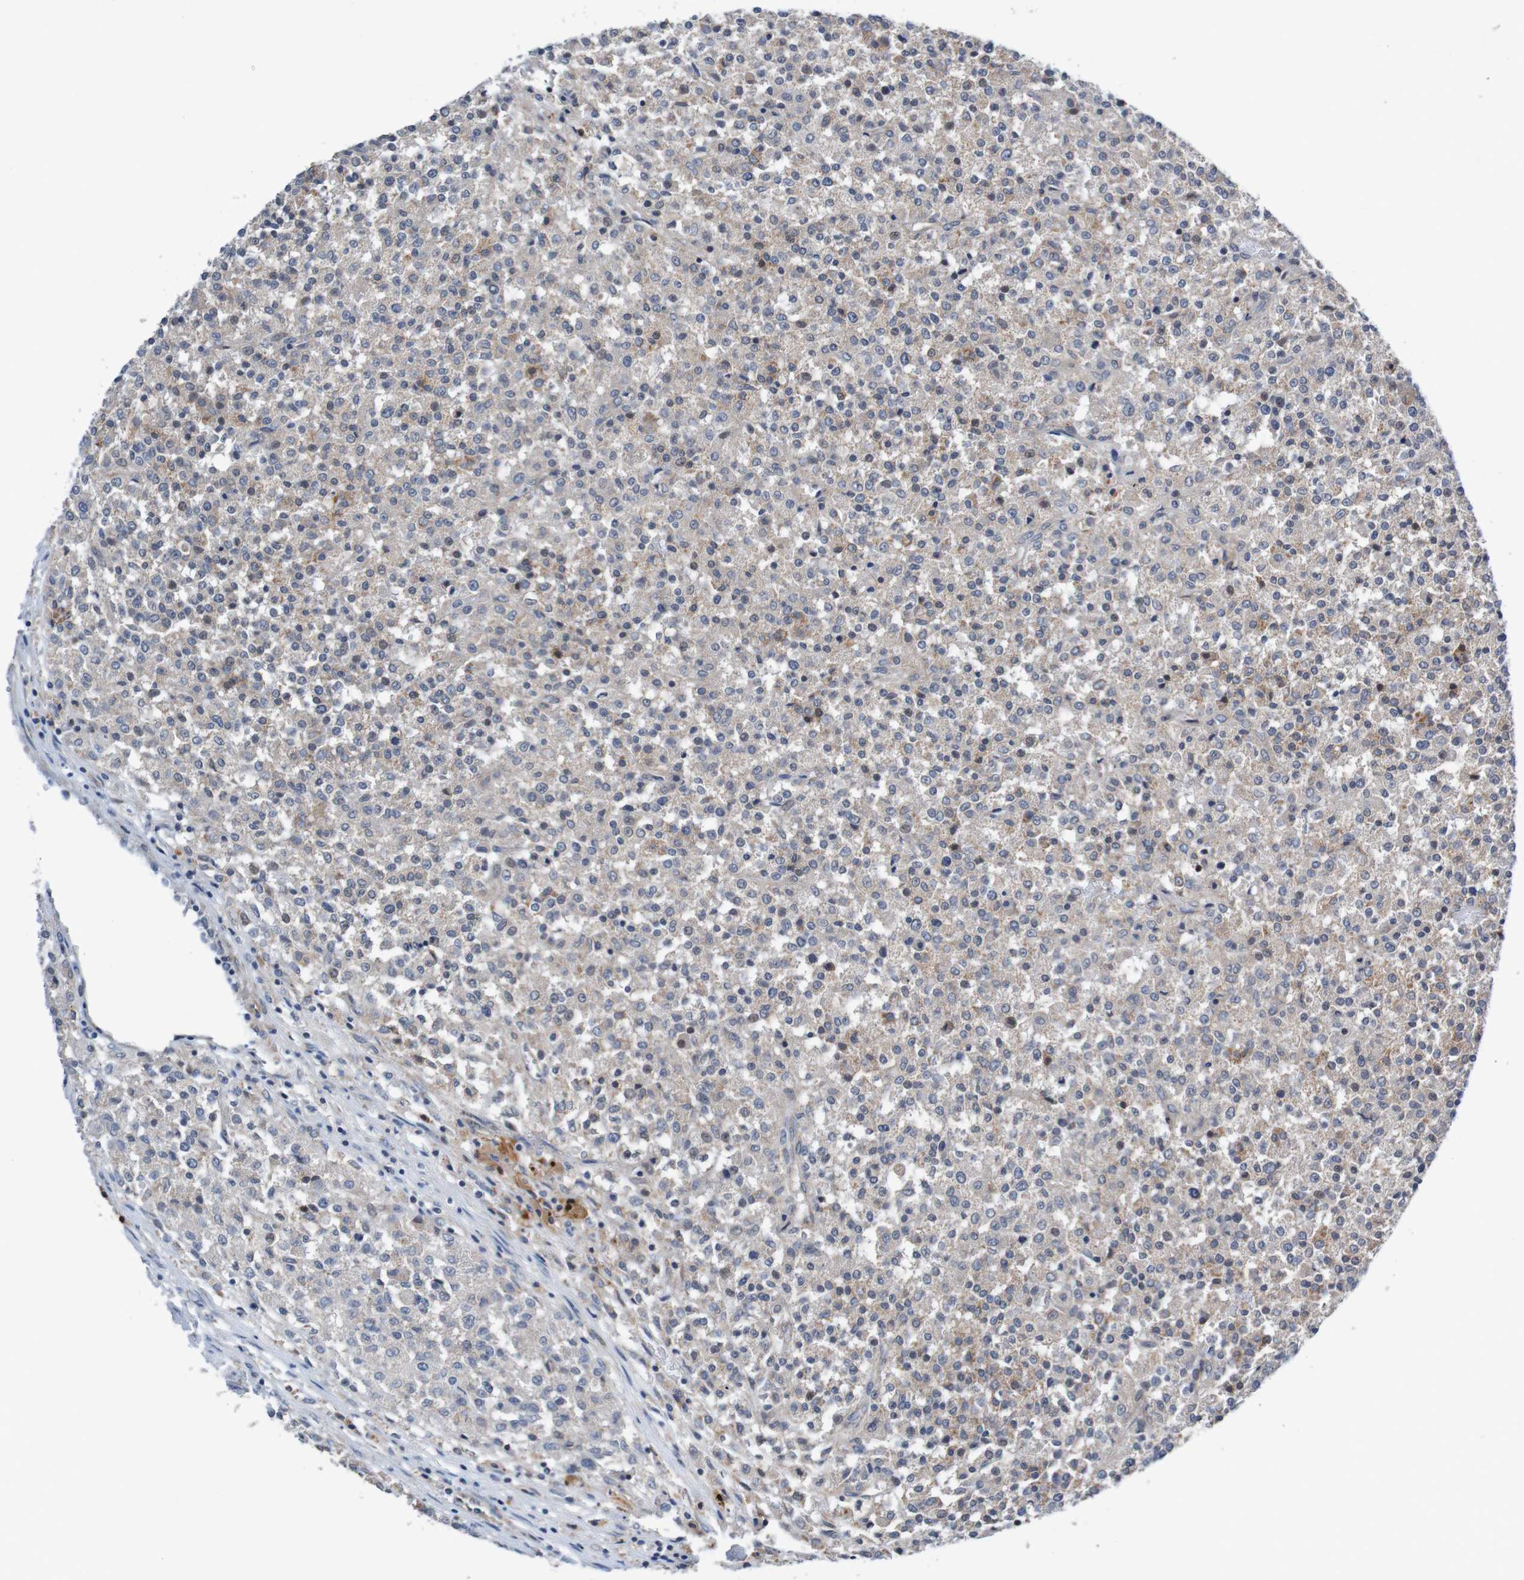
{"staining": {"intensity": "weak", "quantity": ">75%", "location": "cytoplasmic/membranous"}, "tissue": "testis cancer", "cell_type": "Tumor cells", "image_type": "cancer", "snomed": [{"axis": "morphology", "description": "Seminoma, NOS"}, {"axis": "topography", "description": "Testis"}], "caption": "Tumor cells reveal low levels of weak cytoplasmic/membranous expression in about >75% of cells in human testis cancer.", "gene": "CPED1", "patient": {"sex": "male", "age": 59}}